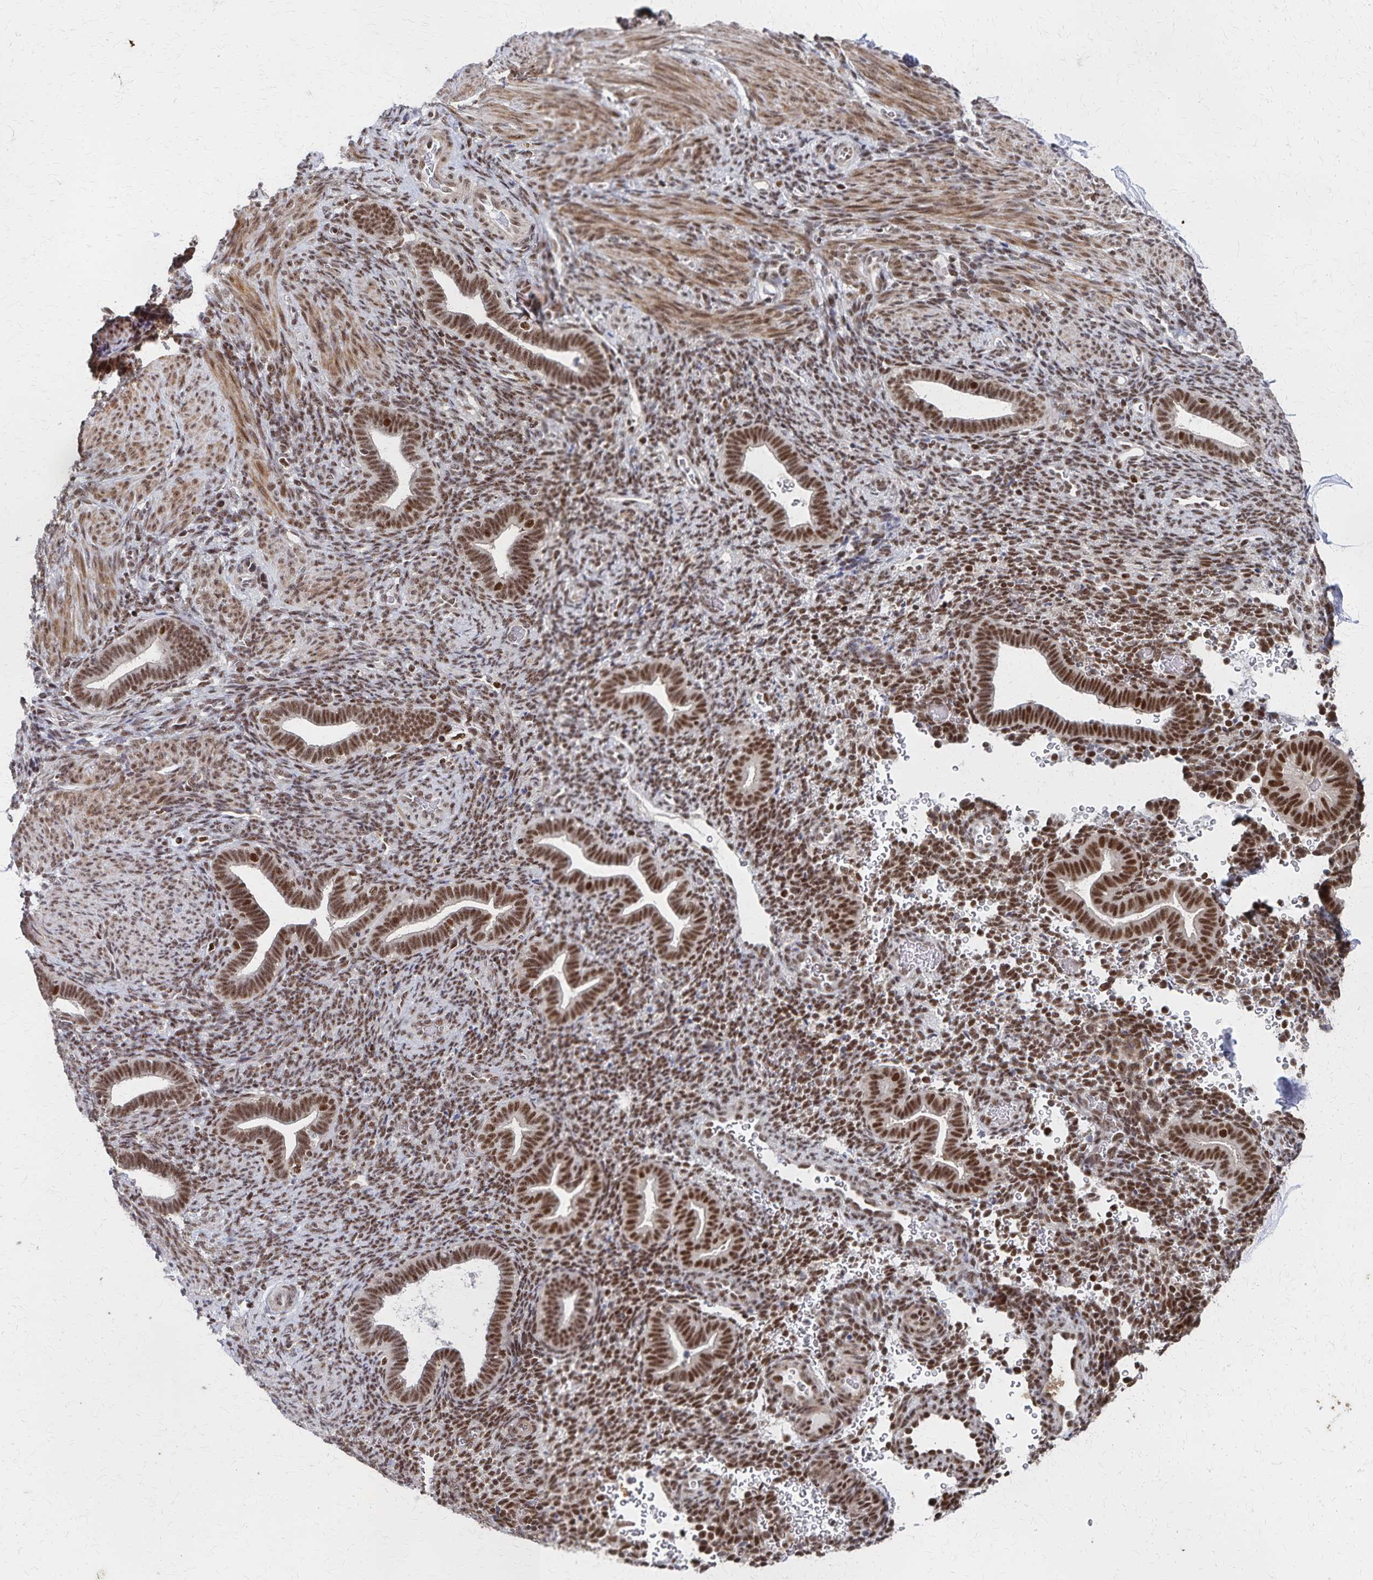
{"staining": {"intensity": "moderate", "quantity": ">75%", "location": "nuclear"}, "tissue": "endometrium", "cell_type": "Cells in endometrial stroma", "image_type": "normal", "snomed": [{"axis": "morphology", "description": "Normal tissue, NOS"}, {"axis": "topography", "description": "Endometrium"}], "caption": "Normal endometrium was stained to show a protein in brown. There is medium levels of moderate nuclear staining in approximately >75% of cells in endometrial stroma.", "gene": "GTF2B", "patient": {"sex": "female", "age": 34}}